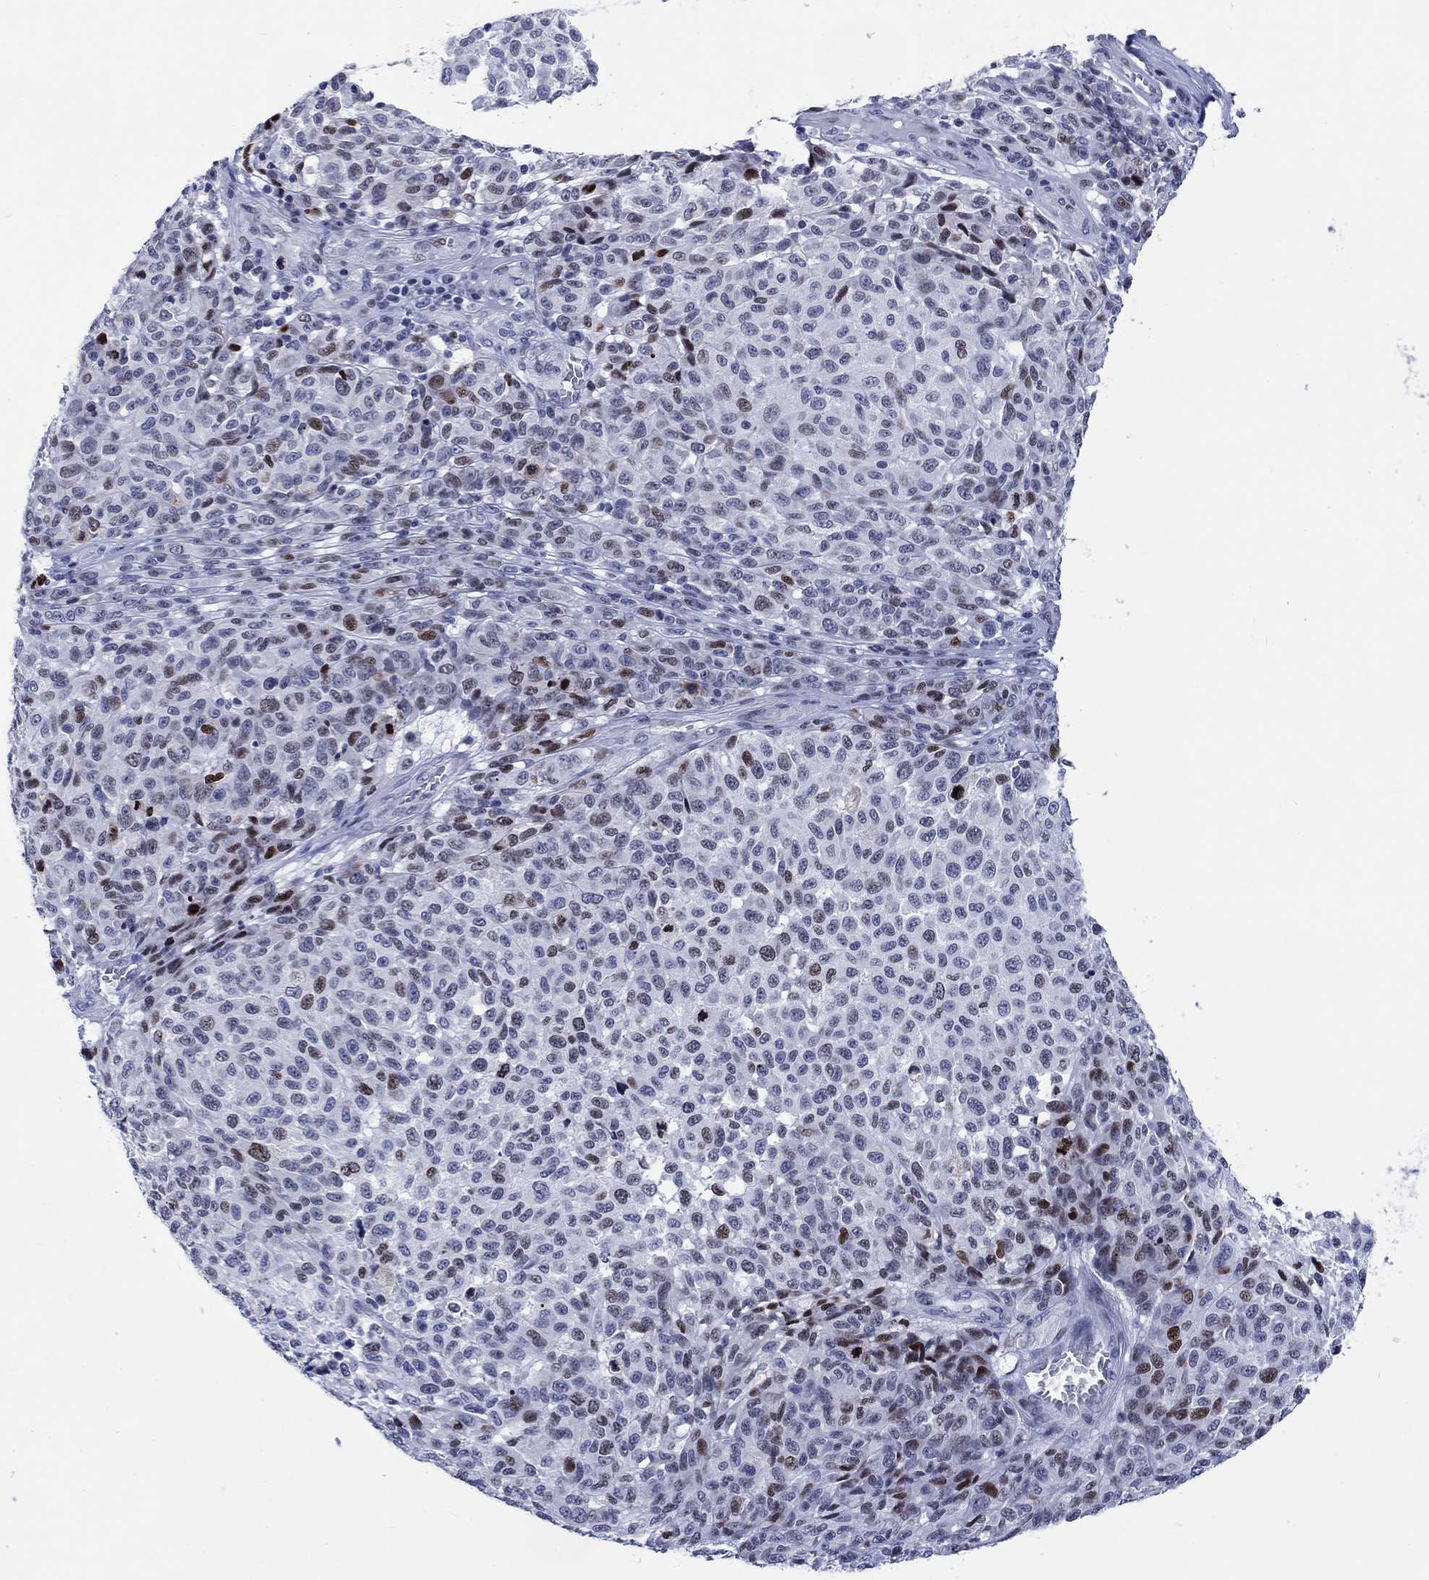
{"staining": {"intensity": "strong", "quantity": "<25%", "location": "nuclear"}, "tissue": "melanoma", "cell_type": "Tumor cells", "image_type": "cancer", "snomed": [{"axis": "morphology", "description": "Malignant melanoma, NOS"}, {"axis": "topography", "description": "Skin"}], "caption": "Immunohistochemistry micrograph of melanoma stained for a protein (brown), which reveals medium levels of strong nuclear expression in approximately <25% of tumor cells.", "gene": "CDCA2", "patient": {"sex": "male", "age": 59}}